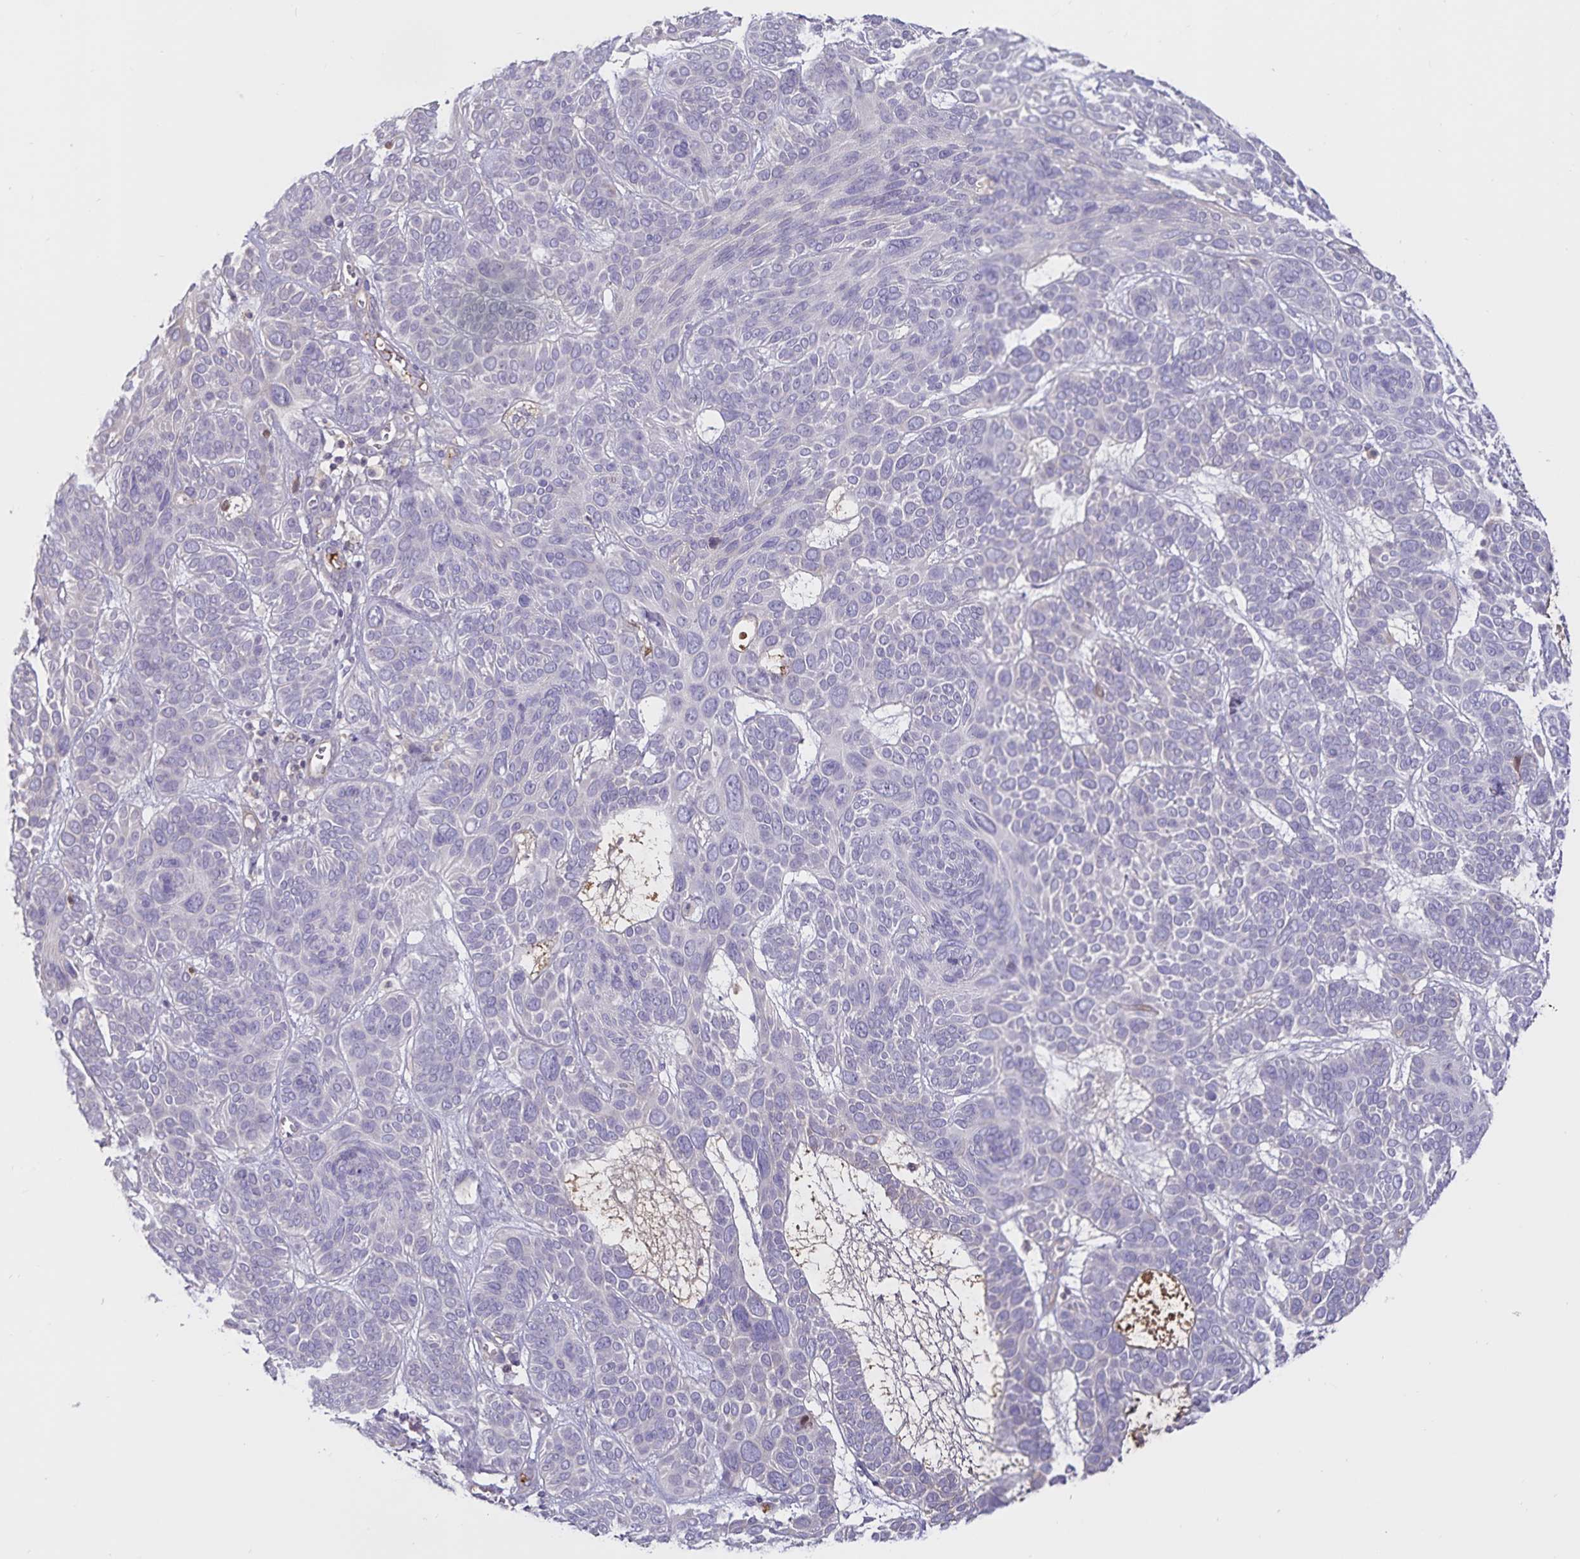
{"staining": {"intensity": "negative", "quantity": "none", "location": "none"}, "tissue": "skin cancer", "cell_type": "Tumor cells", "image_type": "cancer", "snomed": [{"axis": "morphology", "description": "Basal cell carcinoma"}, {"axis": "topography", "description": "Skin"}, {"axis": "topography", "description": "Skin of face"}], "caption": "High power microscopy histopathology image of an immunohistochemistry photomicrograph of skin basal cell carcinoma, revealing no significant positivity in tumor cells.", "gene": "FGG", "patient": {"sex": "male", "age": 73}}